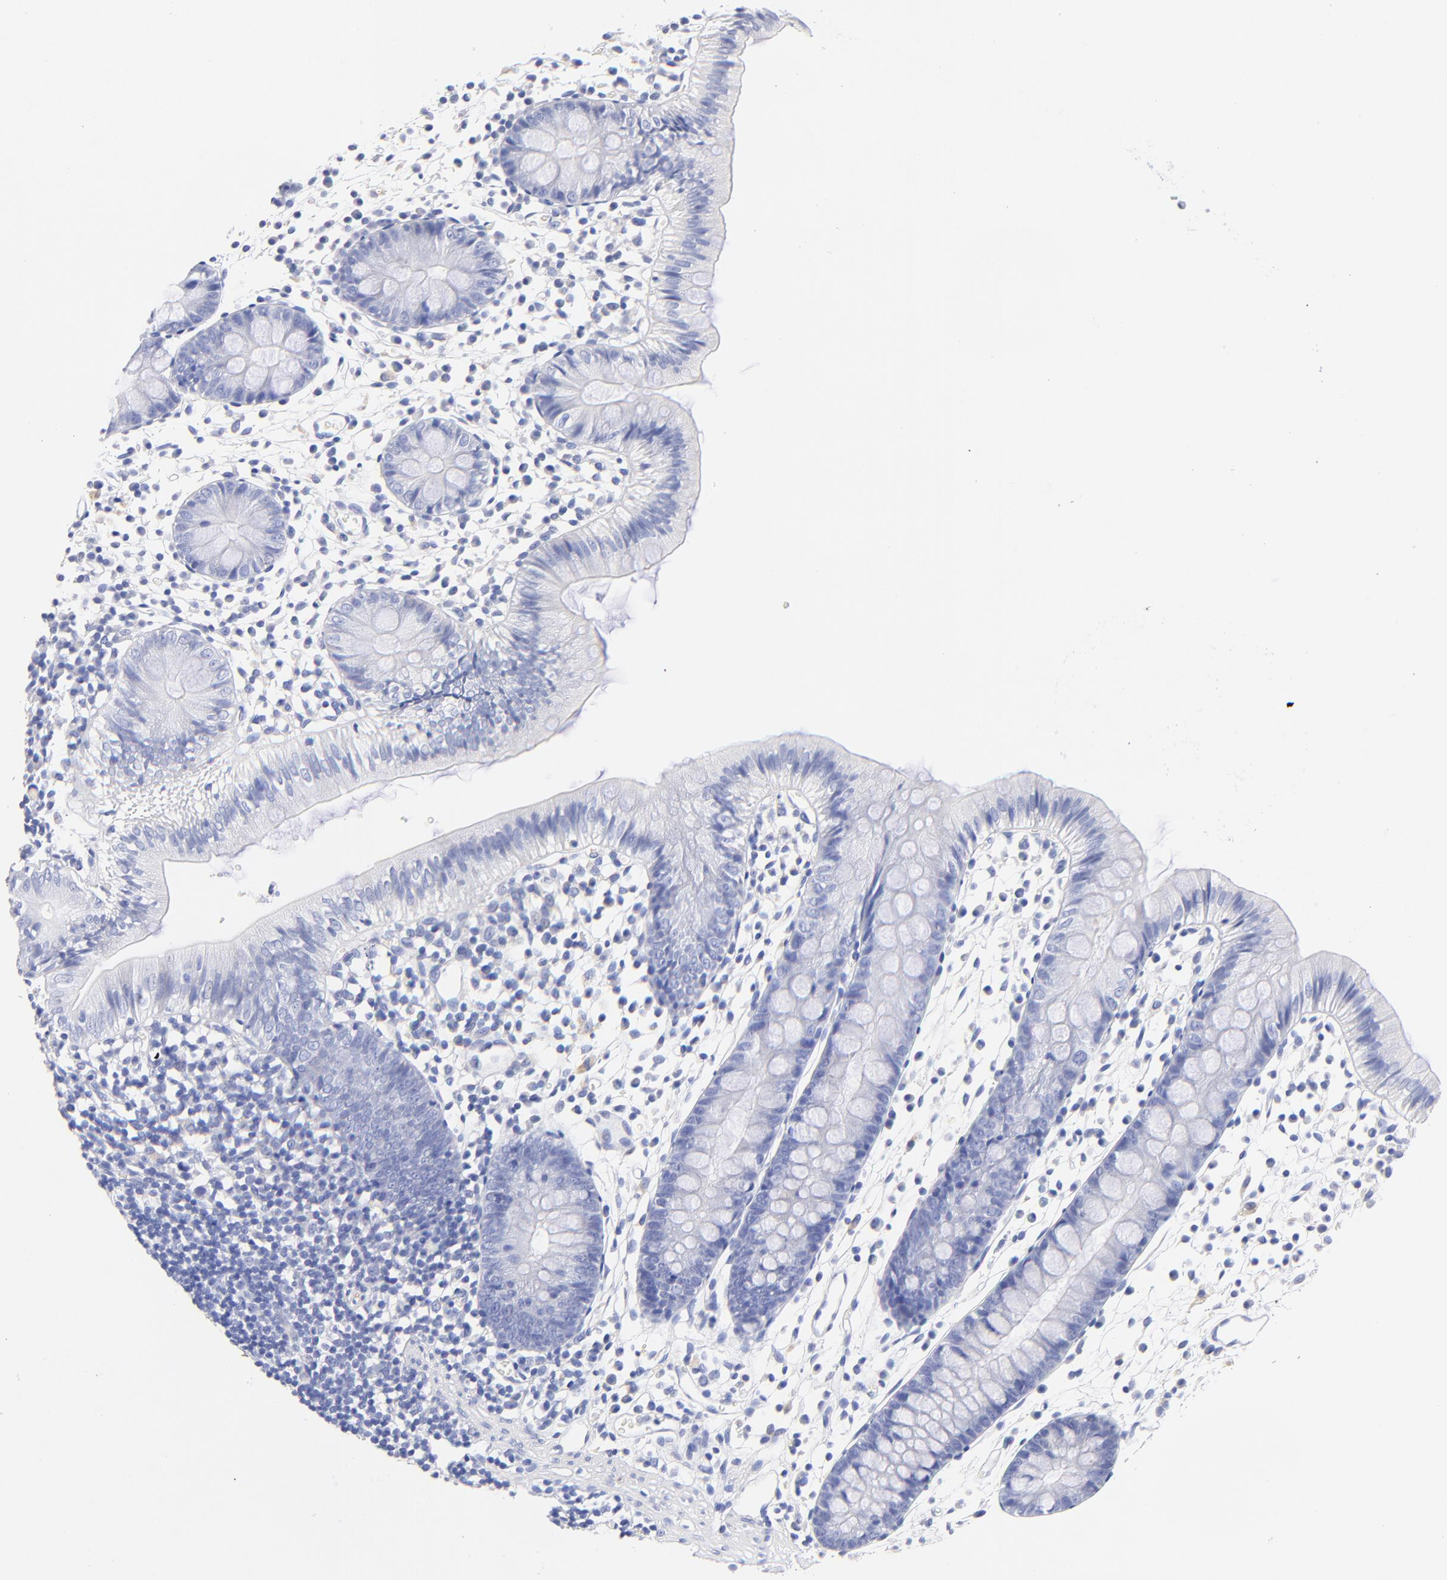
{"staining": {"intensity": "negative", "quantity": "none", "location": "none"}, "tissue": "colon", "cell_type": "Endothelial cells", "image_type": "normal", "snomed": [{"axis": "morphology", "description": "Normal tissue, NOS"}, {"axis": "topography", "description": "Colon"}], "caption": "Immunohistochemistry (IHC) histopathology image of unremarkable colon: human colon stained with DAB (3,3'-diaminobenzidine) exhibits no significant protein positivity in endothelial cells. Brightfield microscopy of immunohistochemistry (IHC) stained with DAB (brown) and hematoxylin (blue), captured at high magnification.", "gene": "HORMAD2", "patient": {"sex": "male", "age": 14}}